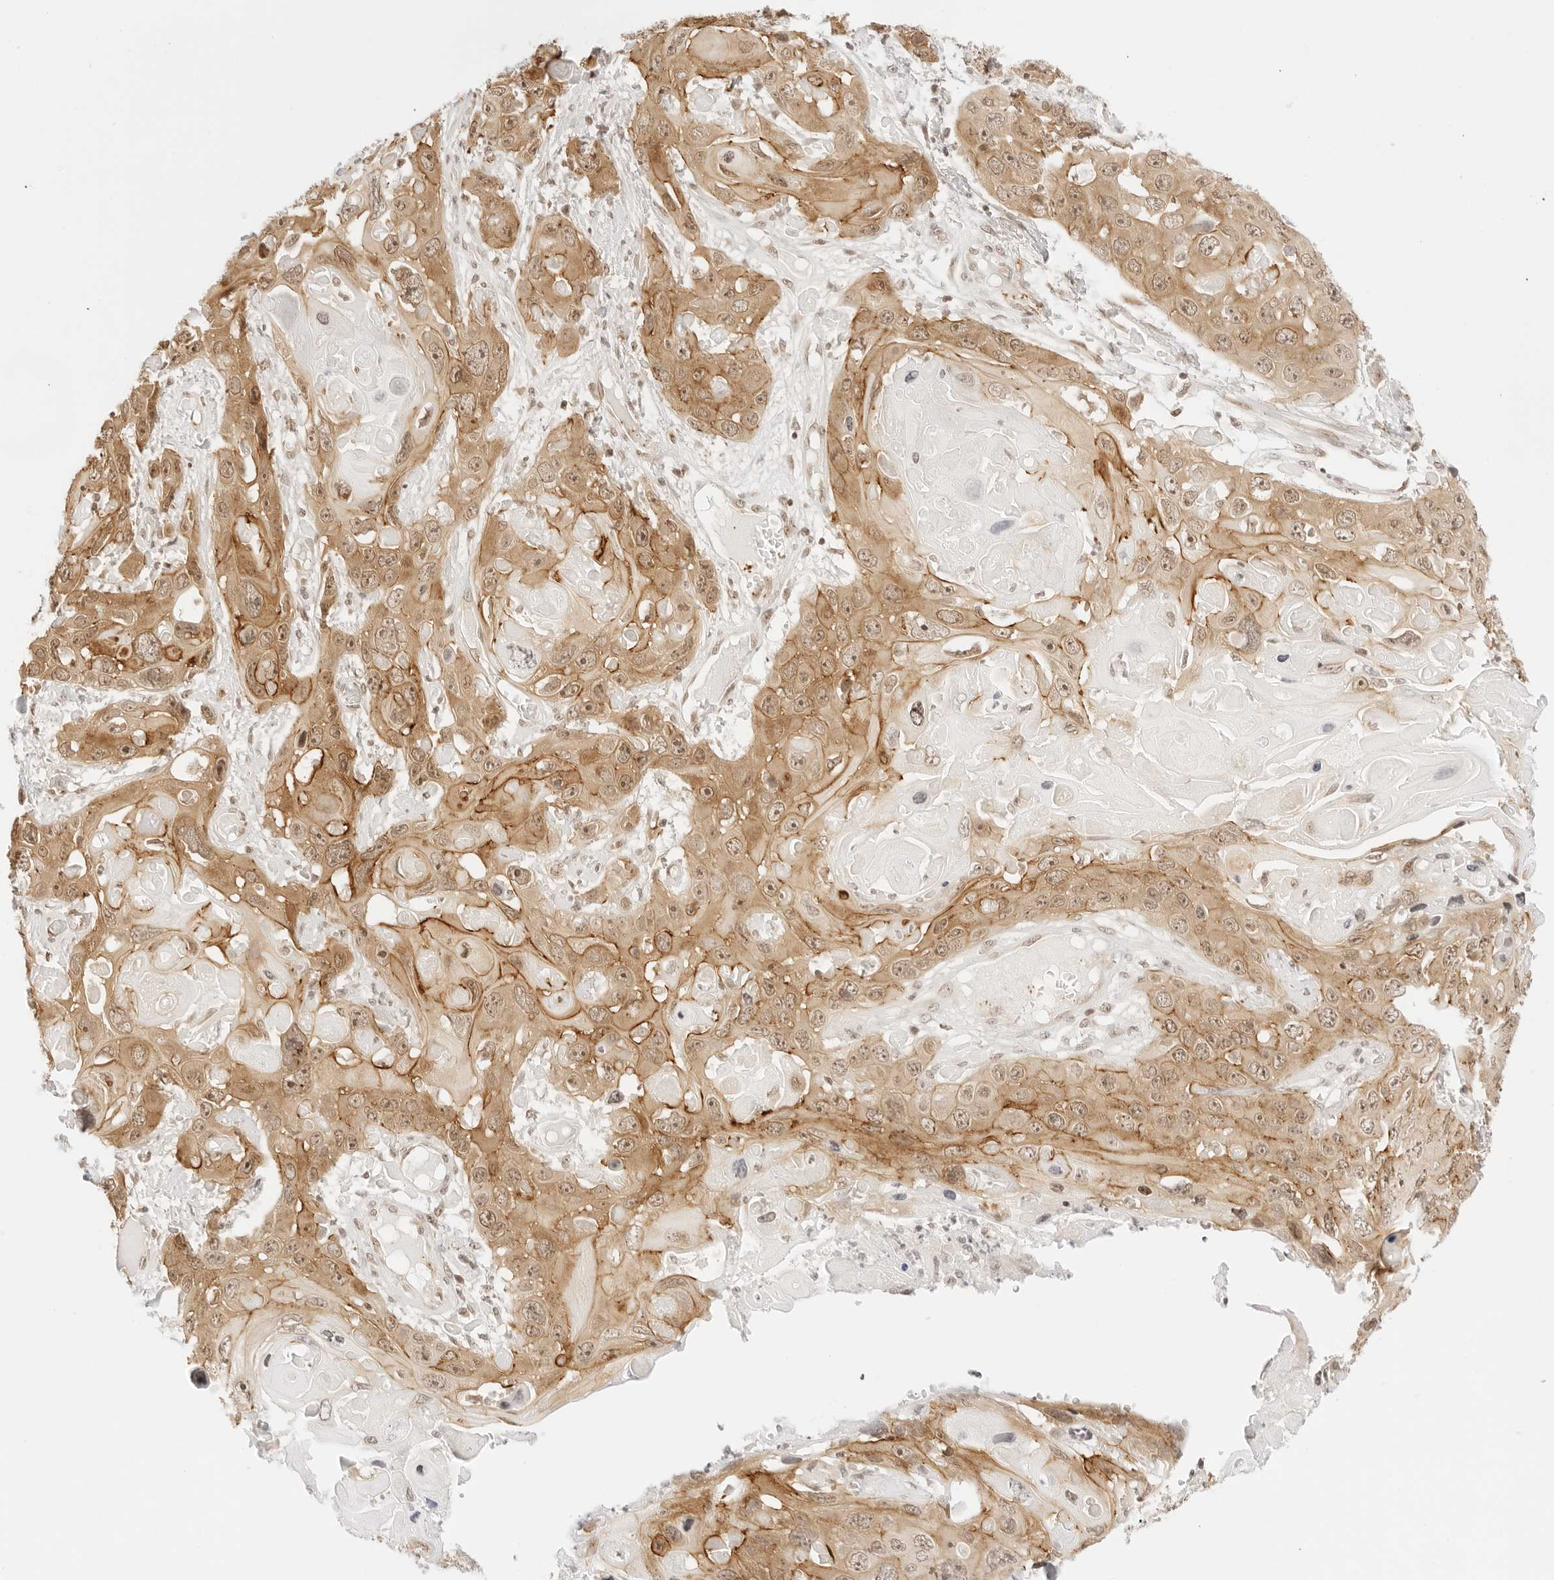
{"staining": {"intensity": "moderate", "quantity": ">75%", "location": "cytoplasmic/membranous,nuclear"}, "tissue": "skin cancer", "cell_type": "Tumor cells", "image_type": "cancer", "snomed": [{"axis": "morphology", "description": "Squamous cell carcinoma, NOS"}, {"axis": "topography", "description": "Skin"}], "caption": "Protein staining shows moderate cytoplasmic/membranous and nuclear staining in approximately >75% of tumor cells in skin cancer (squamous cell carcinoma).", "gene": "GNAS", "patient": {"sex": "male", "age": 55}}